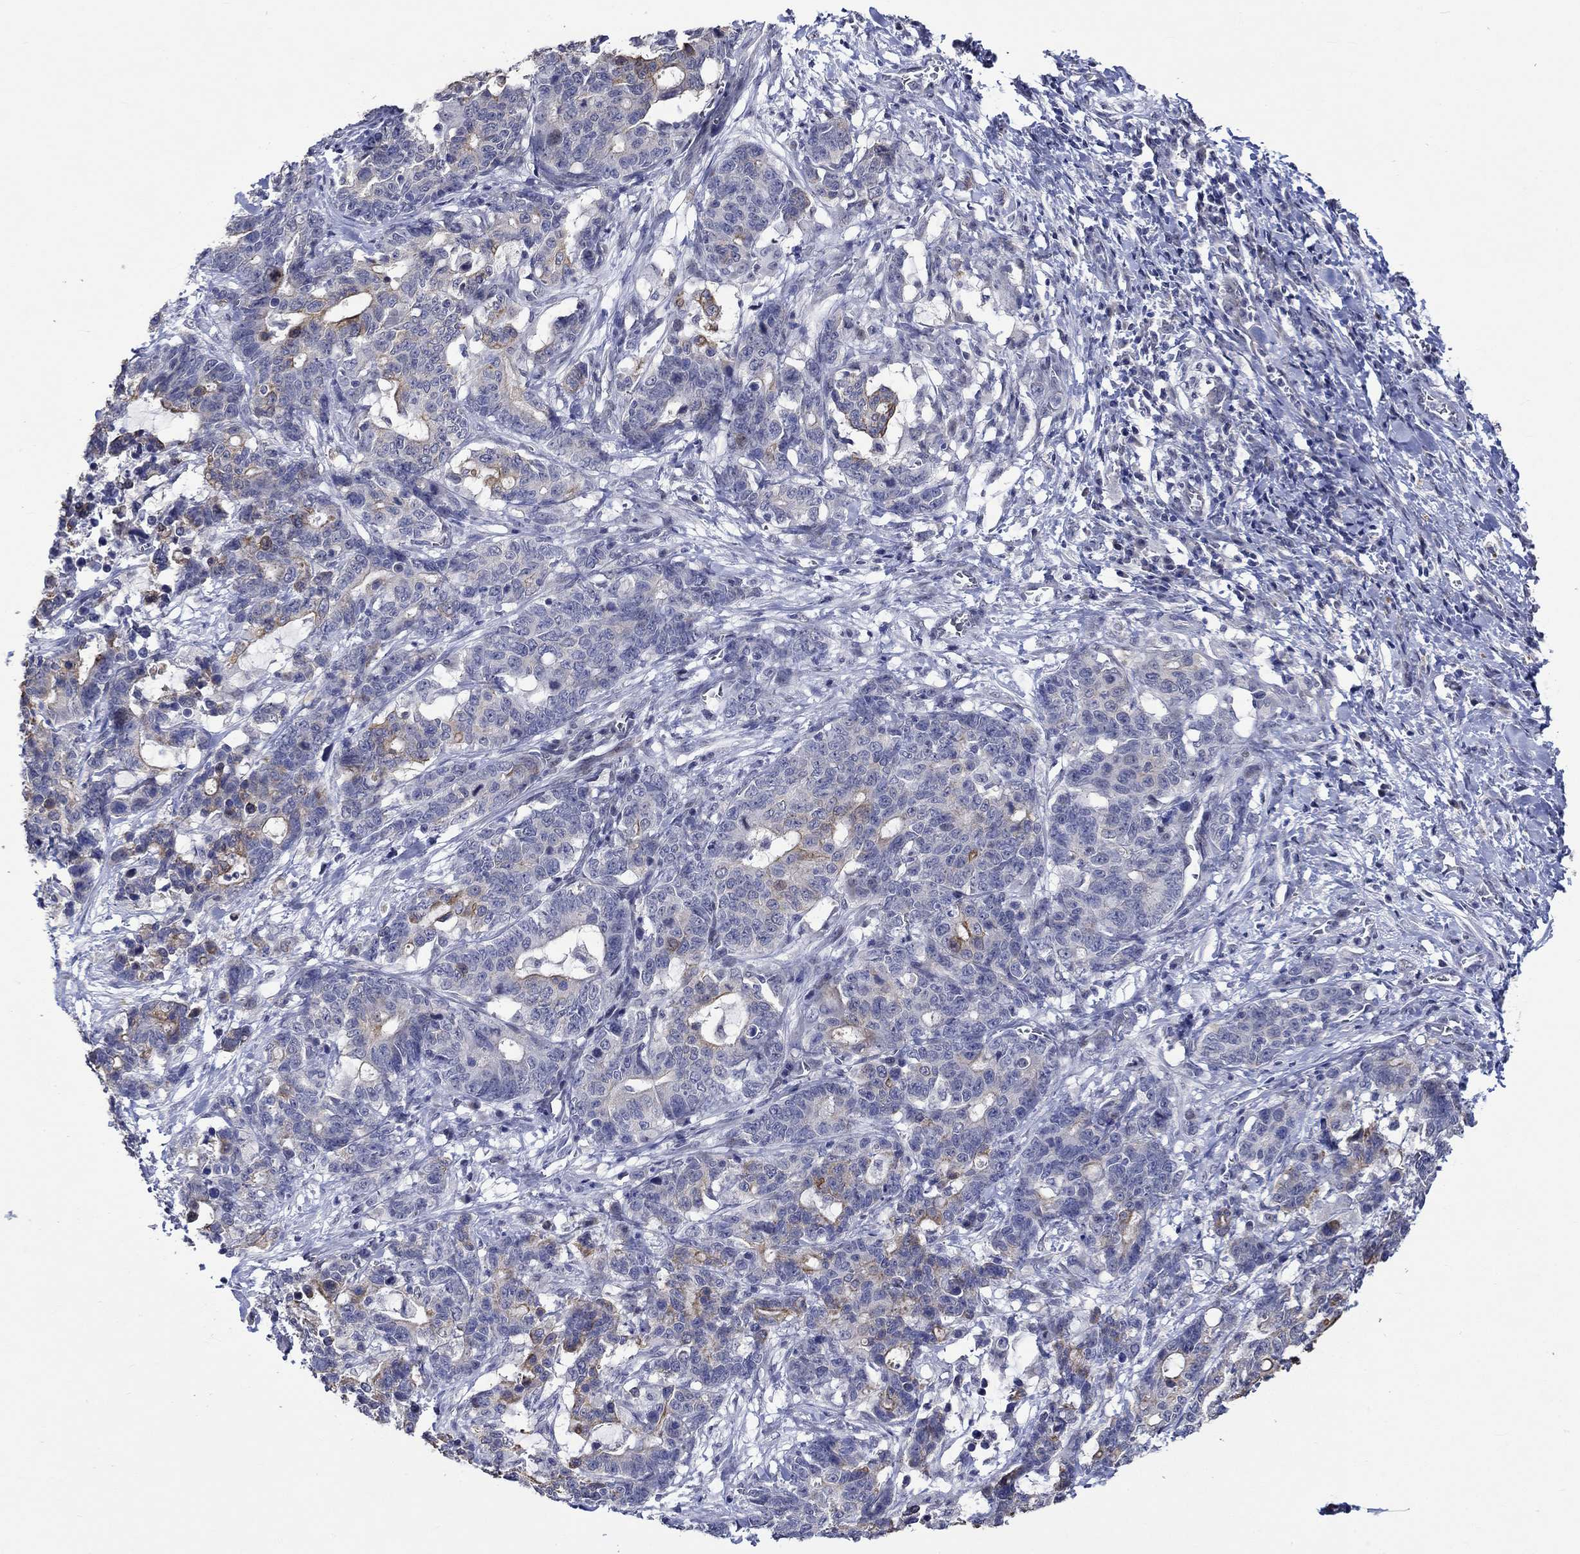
{"staining": {"intensity": "strong", "quantity": "25%-75%", "location": "cytoplasmic/membranous"}, "tissue": "stomach cancer", "cell_type": "Tumor cells", "image_type": "cancer", "snomed": [{"axis": "morphology", "description": "Normal tissue, NOS"}, {"axis": "morphology", "description": "Adenocarcinoma, NOS"}, {"axis": "topography", "description": "Stomach"}], "caption": "A brown stain shows strong cytoplasmic/membranous staining of a protein in human stomach cancer (adenocarcinoma) tumor cells.", "gene": "DDX3Y", "patient": {"sex": "female", "age": 64}}